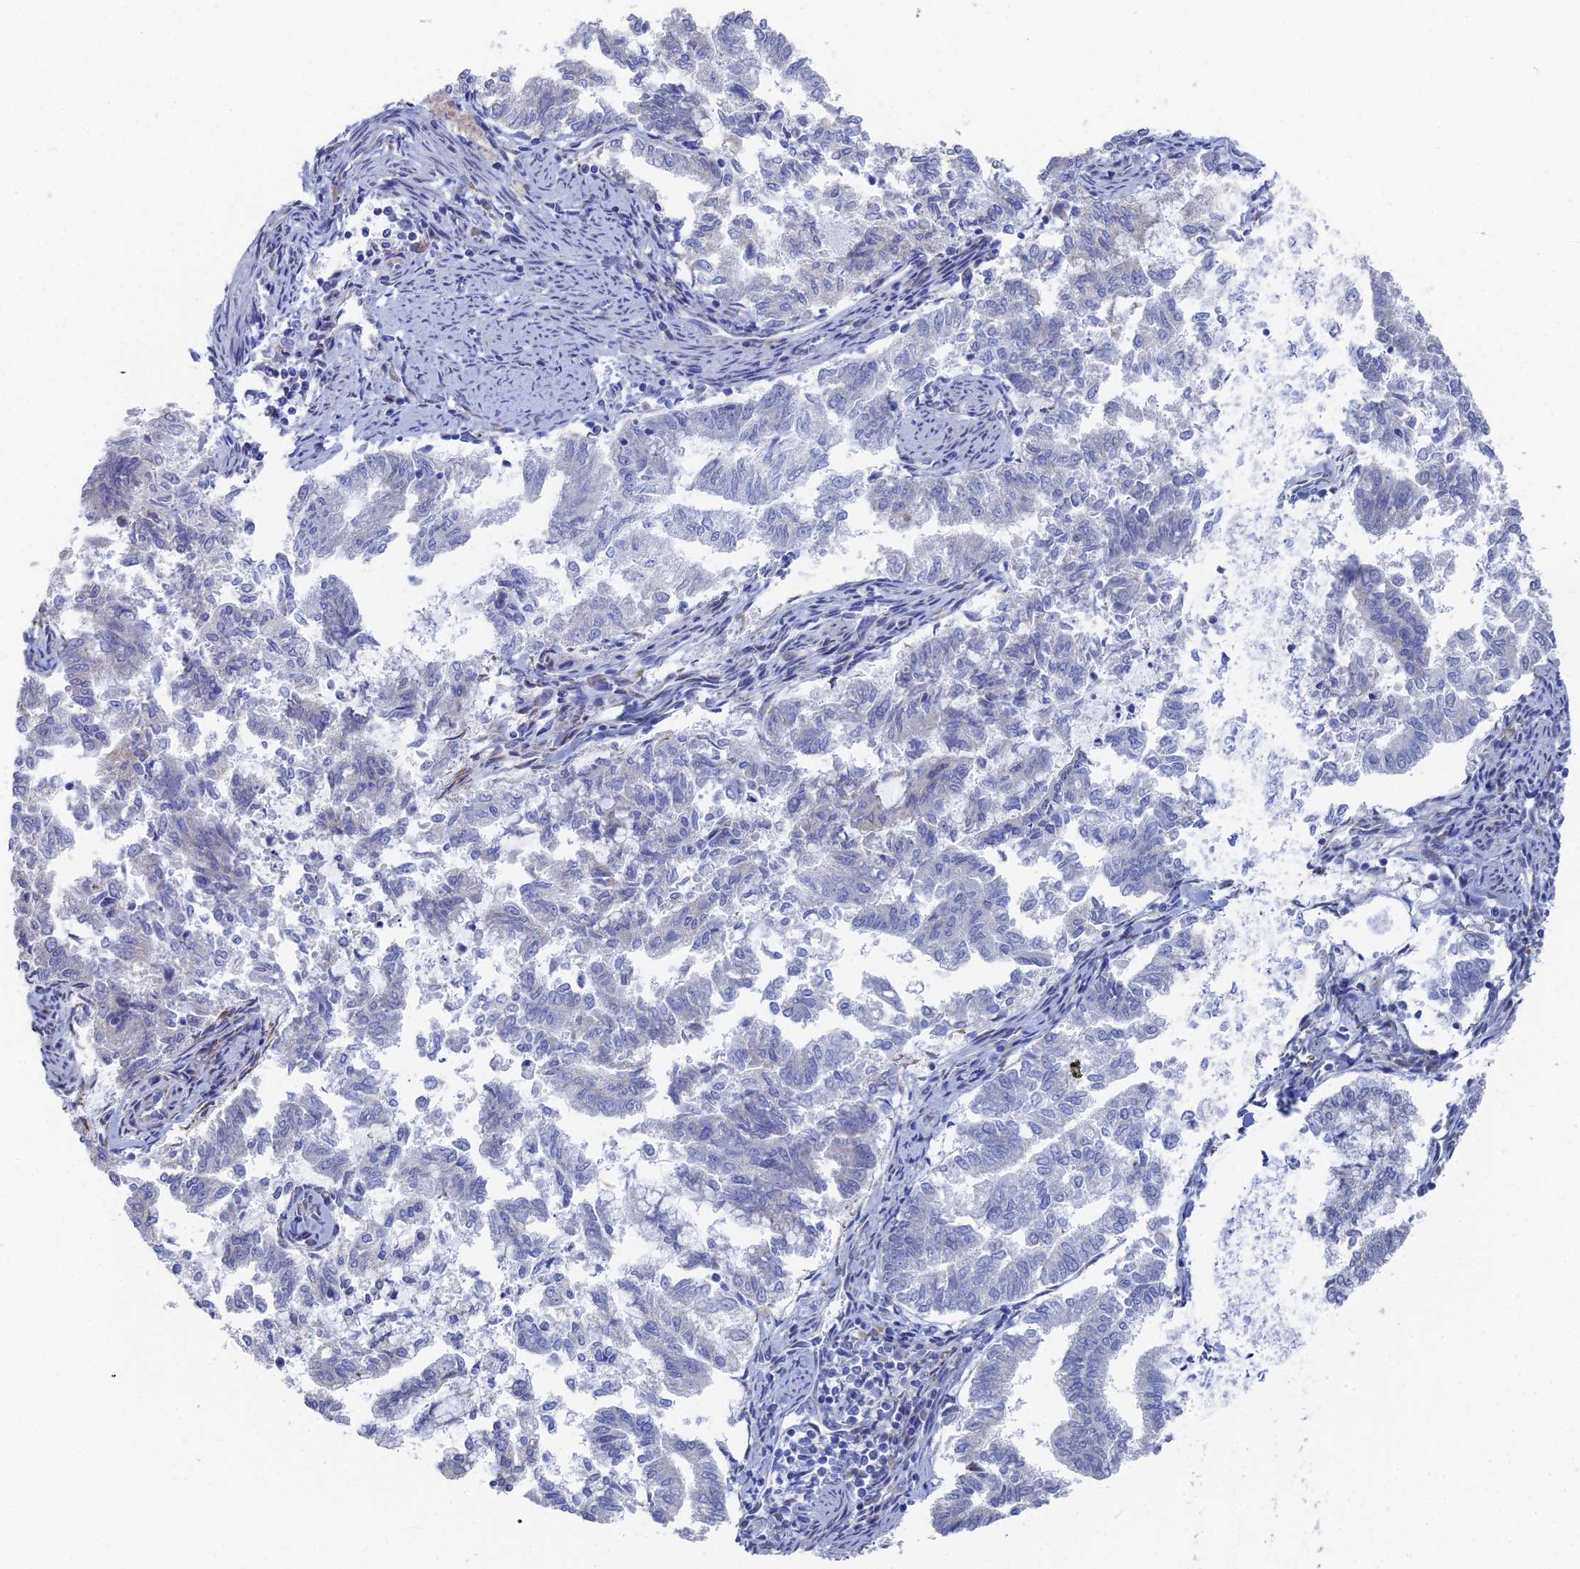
{"staining": {"intensity": "negative", "quantity": "none", "location": "none"}, "tissue": "endometrial cancer", "cell_type": "Tumor cells", "image_type": "cancer", "snomed": [{"axis": "morphology", "description": "Adenocarcinoma, NOS"}, {"axis": "topography", "description": "Endometrium"}], "caption": "DAB (3,3'-diaminobenzidine) immunohistochemical staining of adenocarcinoma (endometrial) demonstrates no significant staining in tumor cells.", "gene": "TNNT3", "patient": {"sex": "female", "age": 79}}